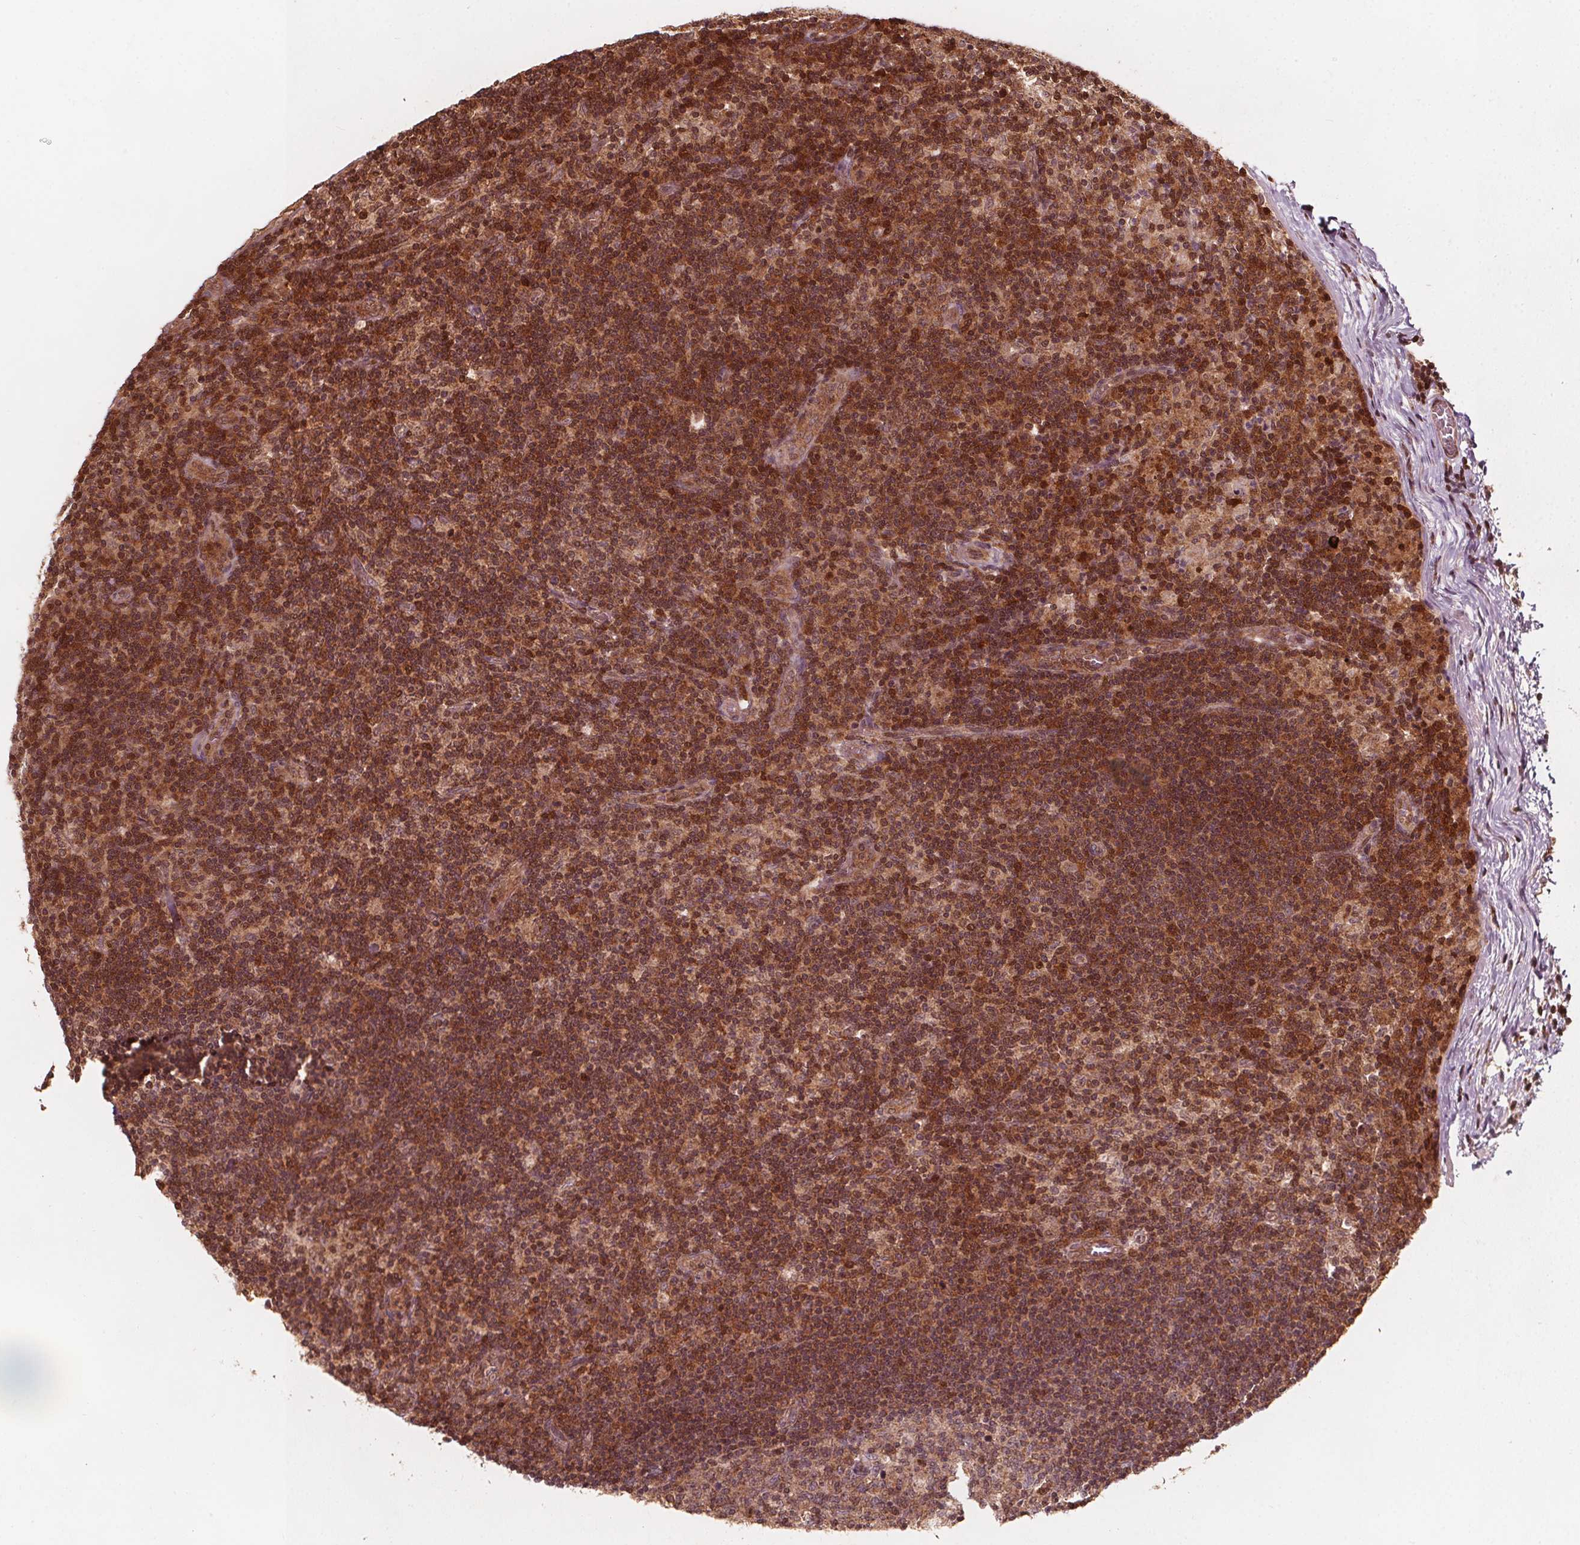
{"staining": {"intensity": "moderate", "quantity": ">75%", "location": "cytoplasmic/membranous"}, "tissue": "lymph node", "cell_type": "Germinal center cells", "image_type": "normal", "snomed": [{"axis": "morphology", "description": "Normal tissue, NOS"}, {"axis": "topography", "description": "Lymph node"}], "caption": "Immunohistochemical staining of benign human lymph node shows medium levels of moderate cytoplasmic/membranous expression in about >75% of germinal center cells. The protein of interest is shown in brown color, while the nuclei are stained blue.", "gene": "AIP", "patient": {"sex": "female", "age": 72}}